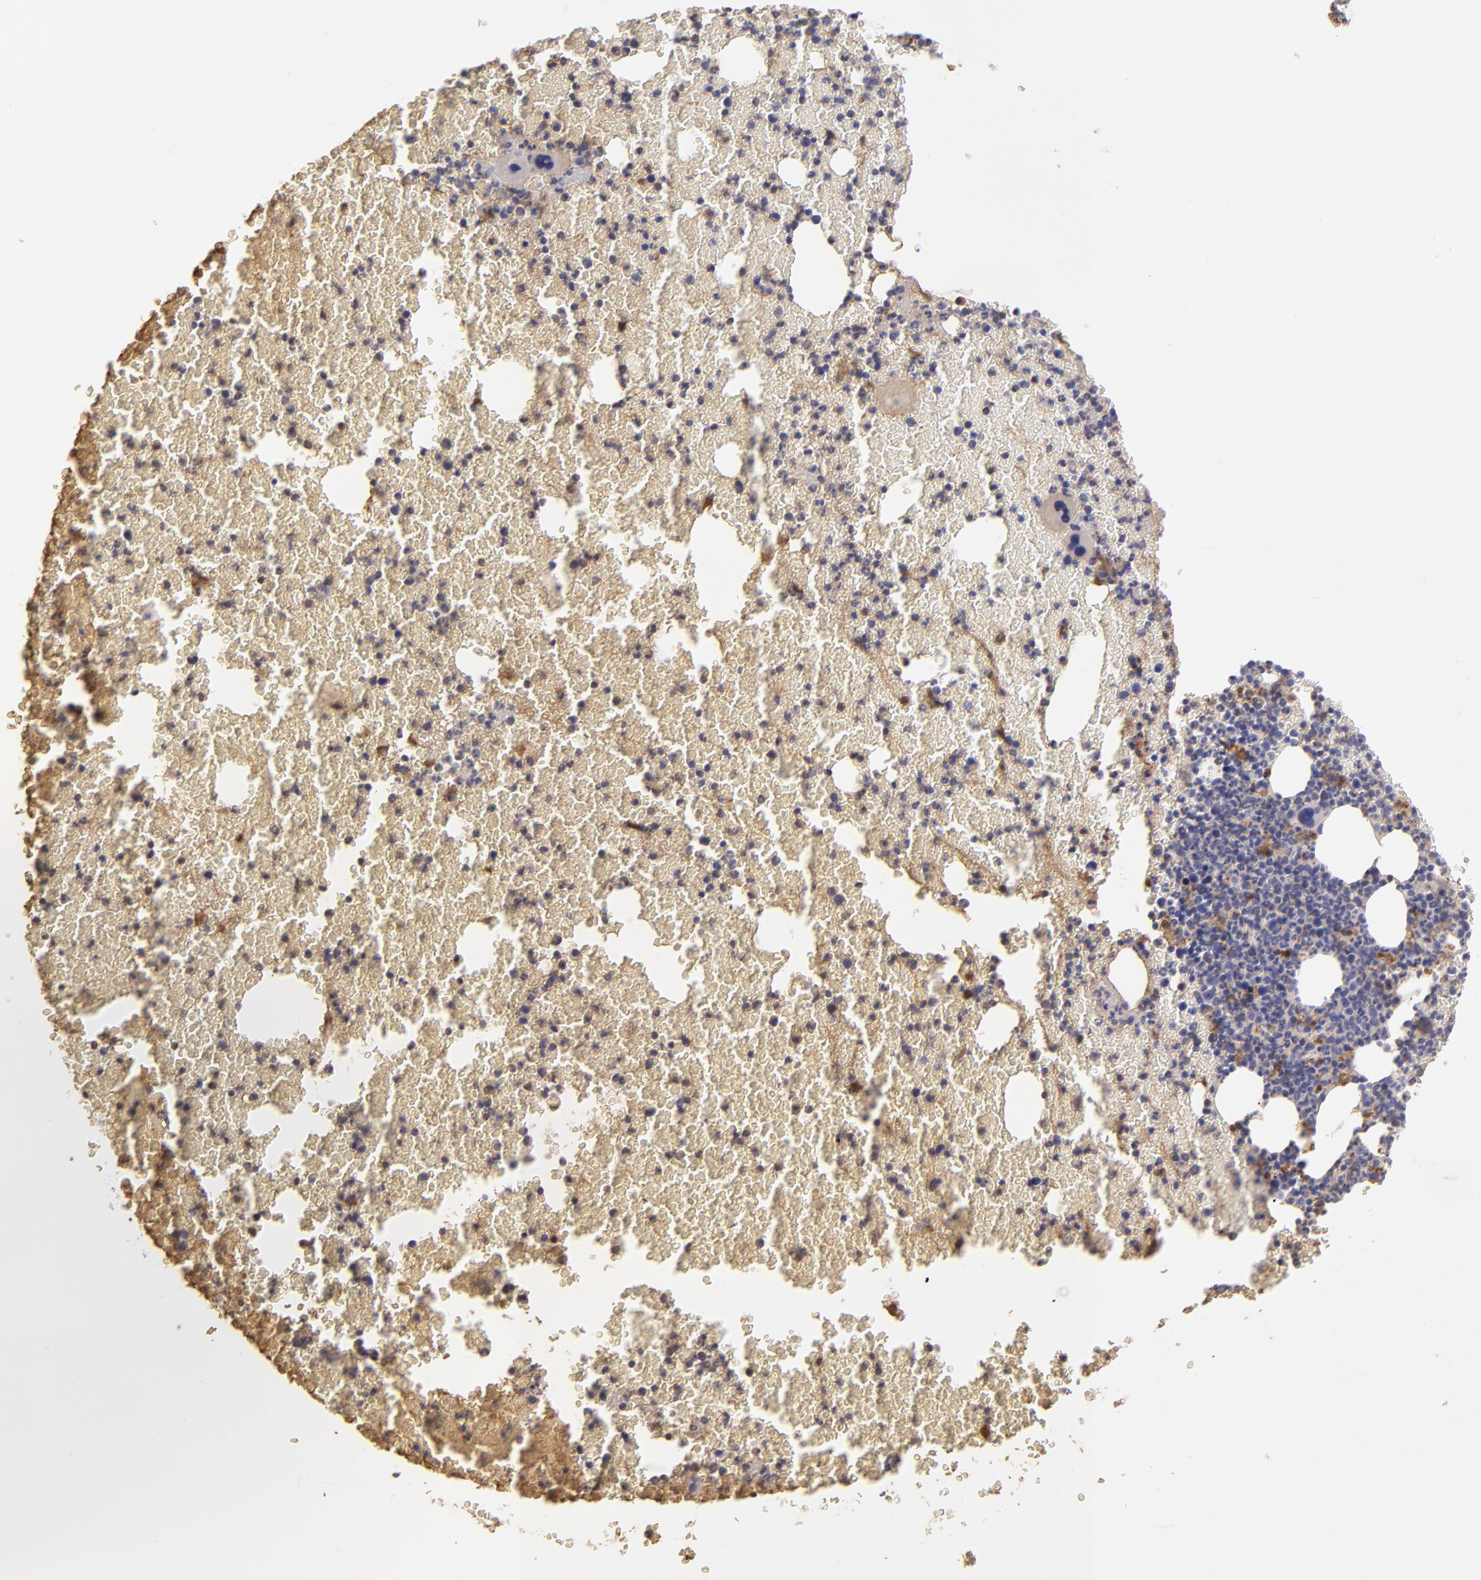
{"staining": {"intensity": "negative", "quantity": "none", "location": "none"}, "tissue": "bone marrow", "cell_type": "Hematopoietic cells", "image_type": "normal", "snomed": [{"axis": "morphology", "description": "Normal tissue, NOS"}, {"axis": "topography", "description": "Bone marrow"}], "caption": "Hematopoietic cells show no significant positivity in normal bone marrow. (DAB (3,3'-diaminobenzidine) immunohistochemistry with hematoxylin counter stain).", "gene": "SERPINA1", "patient": {"sex": "female", "age": 53}}